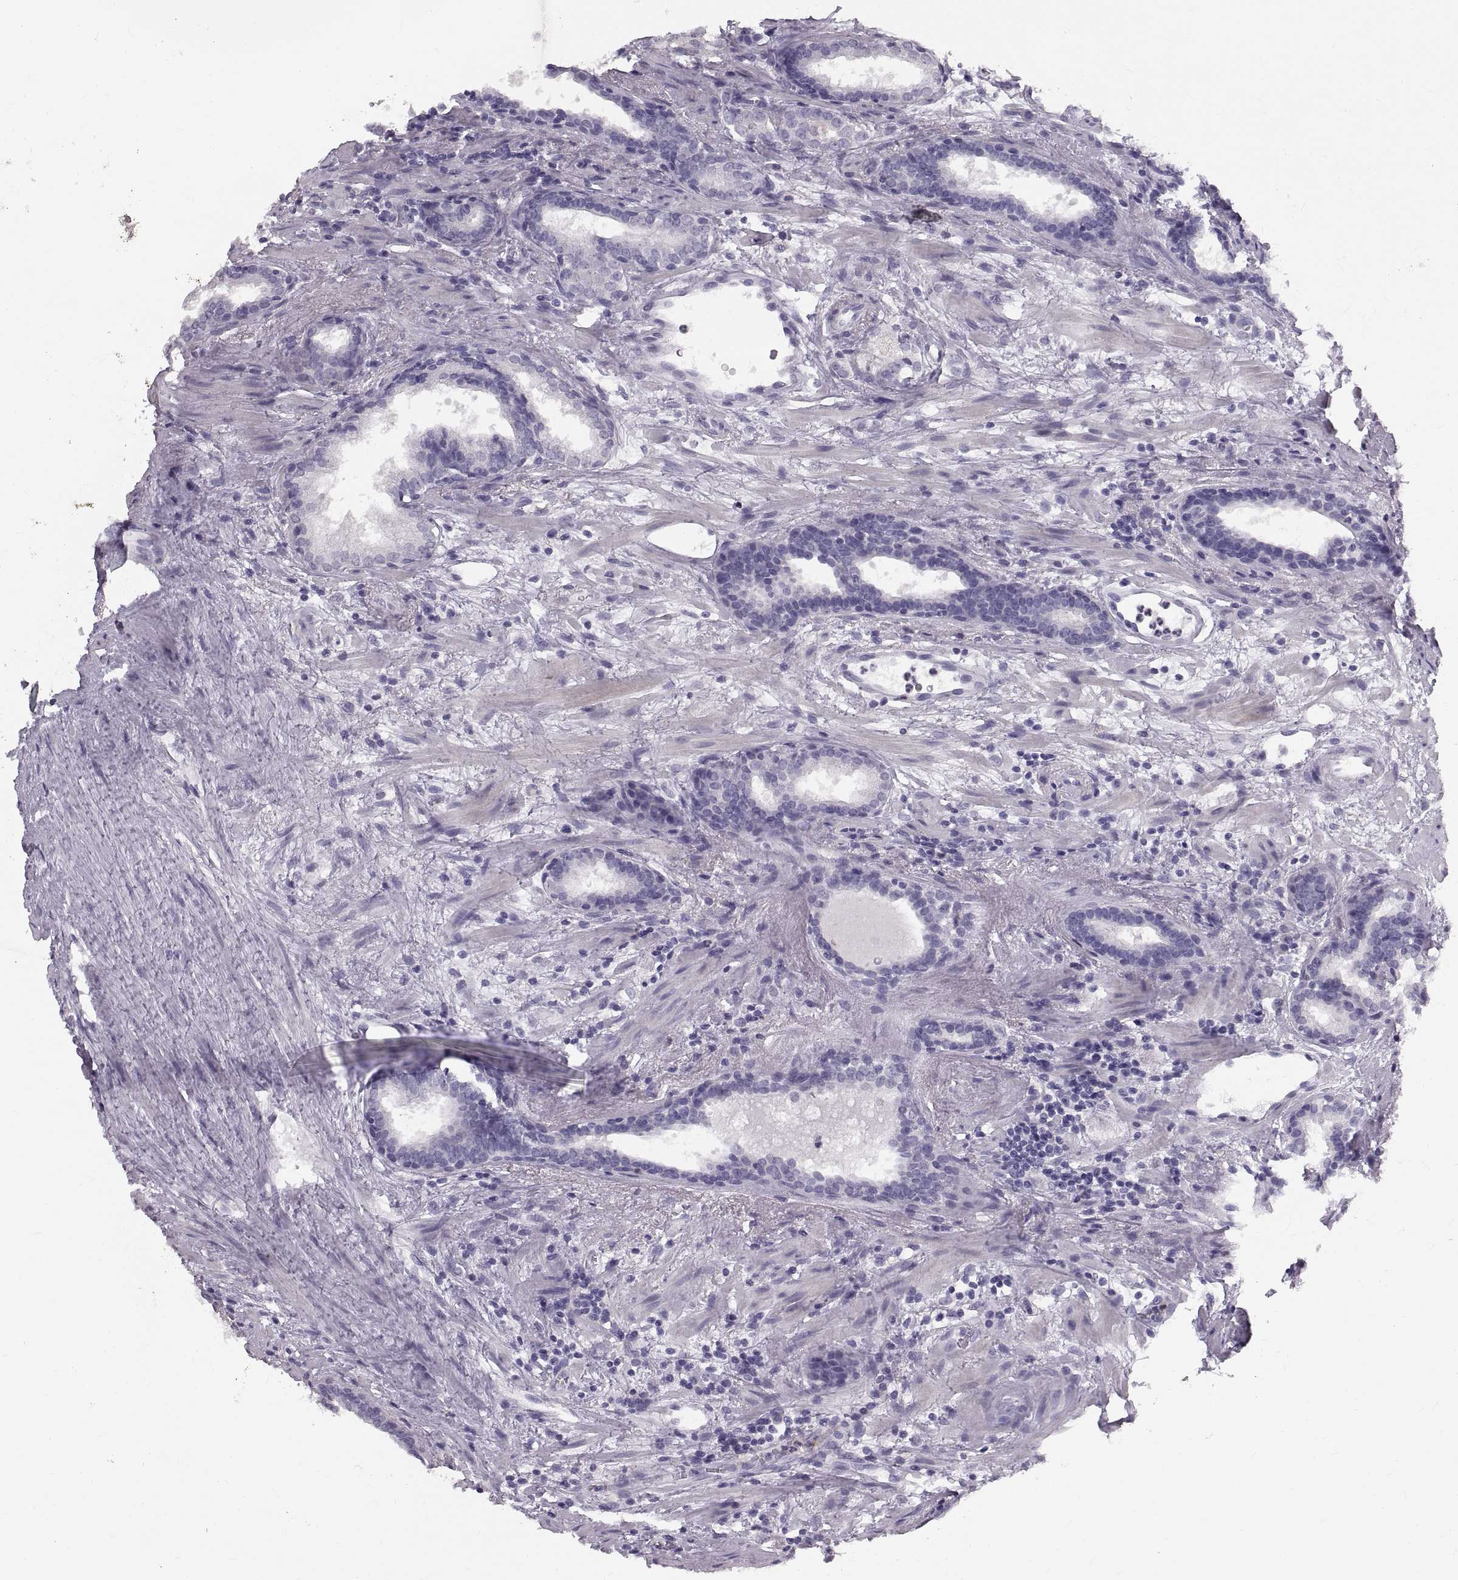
{"staining": {"intensity": "negative", "quantity": "none", "location": "none"}, "tissue": "prostate cancer", "cell_type": "Tumor cells", "image_type": "cancer", "snomed": [{"axis": "morphology", "description": "Adenocarcinoma, NOS"}, {"axis": "topography", "description": "Prostate"}], "caption": "Protein analysis of prostate cancer (adenocarcinoma) displays no significant positivity in tumor cells.", "gene": "SPACDR", "patient": {"sex": "male", "age": 66}}